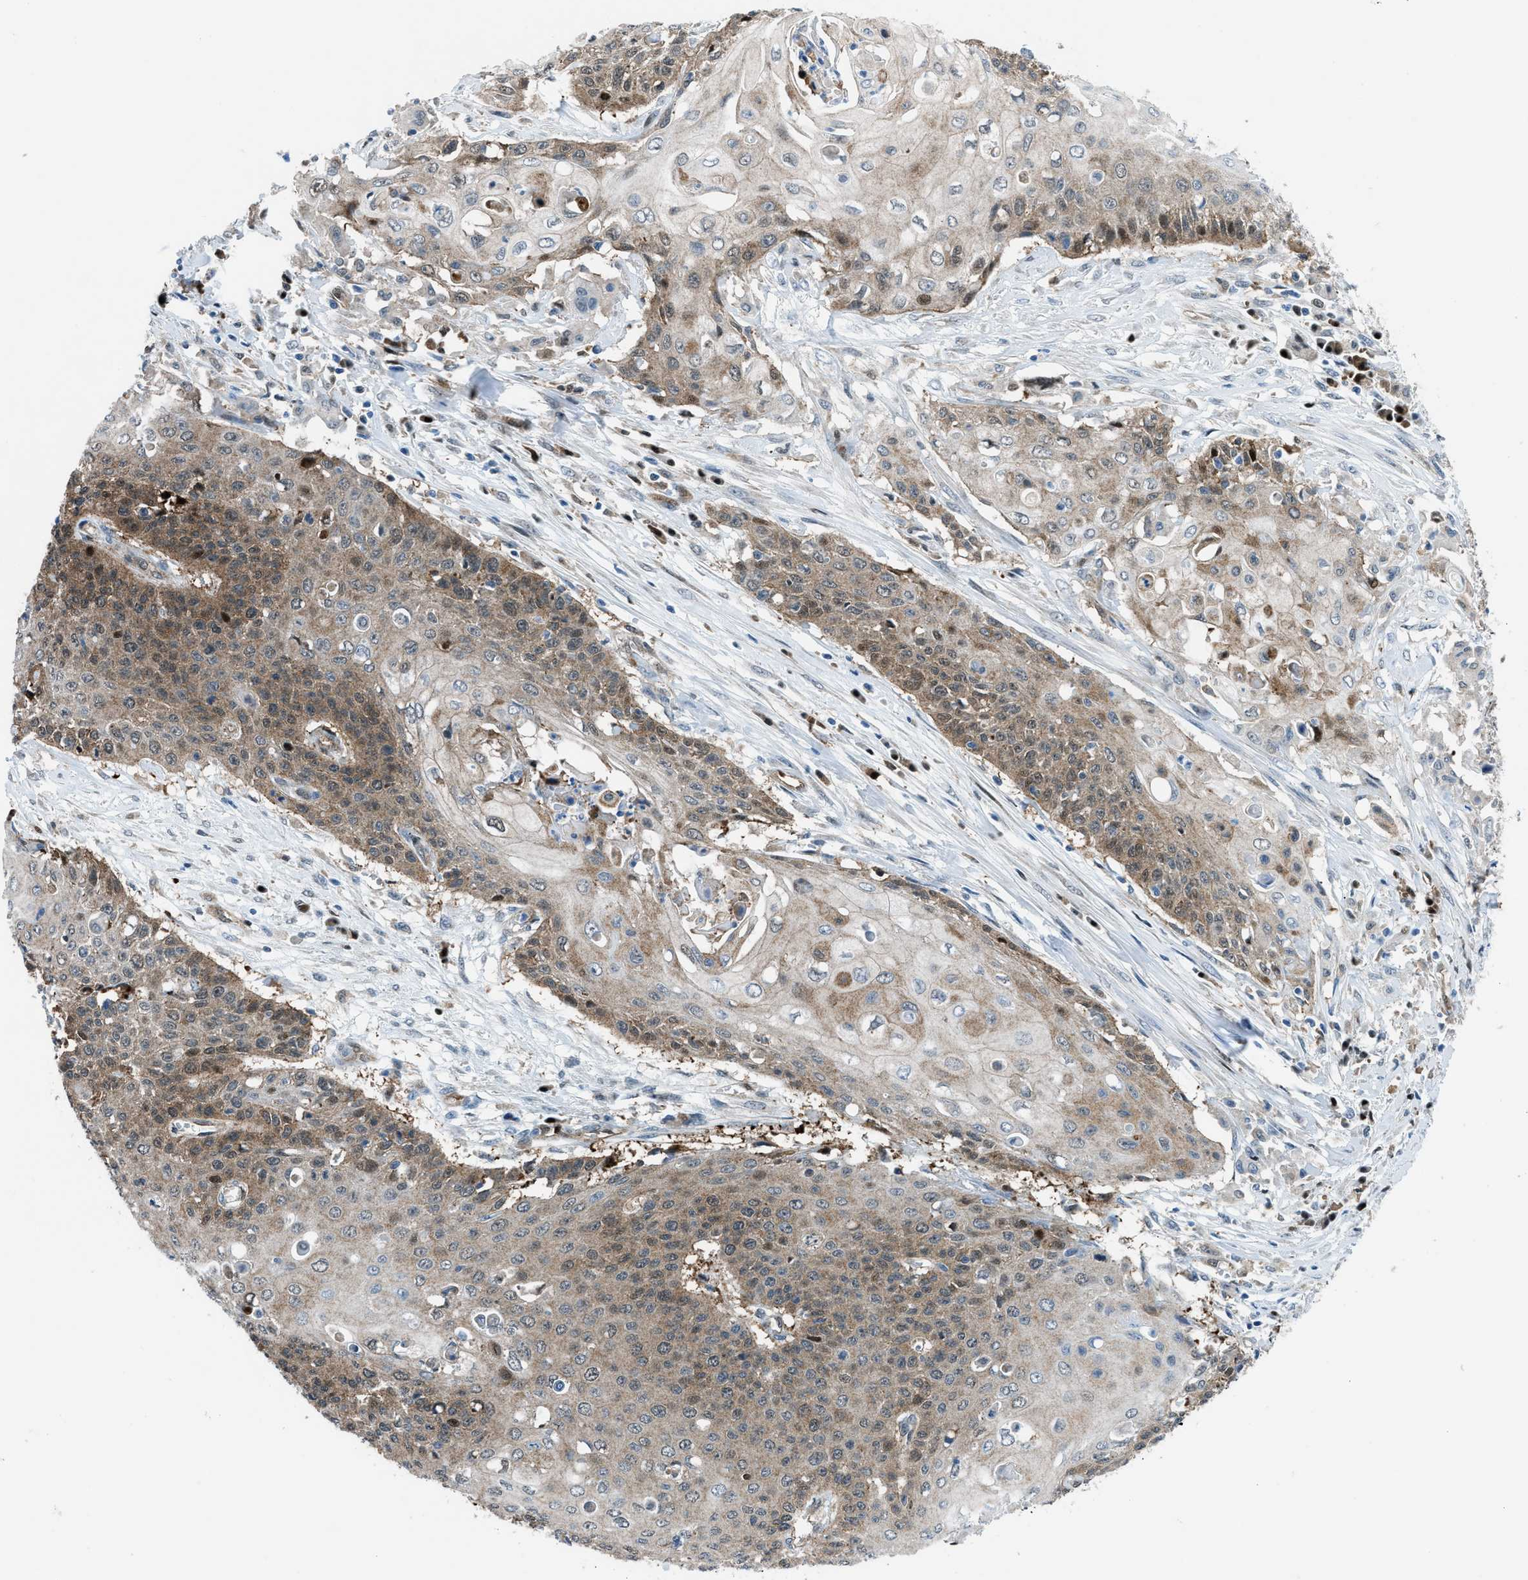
{"staining": {"intensity": "moderate", "quantity": "25%-75%", "location": "cytoplasmic/membranous"}, "tissue": "cervical cancer", "cell_type": "Tumor cells", "image_type": "cancer", "snomed": [{"axis": "morphology", "description": "Squamous cell carcinoma, NOS"}, {"axis": "topography", "description": "Cervix"}], "caption": "Cervical squamous cell carcinoma tissue shows moderate cytoplasmic/membranous positivity in about 25%-75% of tumor cells, visualized by immunohistochemistry.", "gene": "YWHAE", "patient": {"sex": "female", "age": 39}}